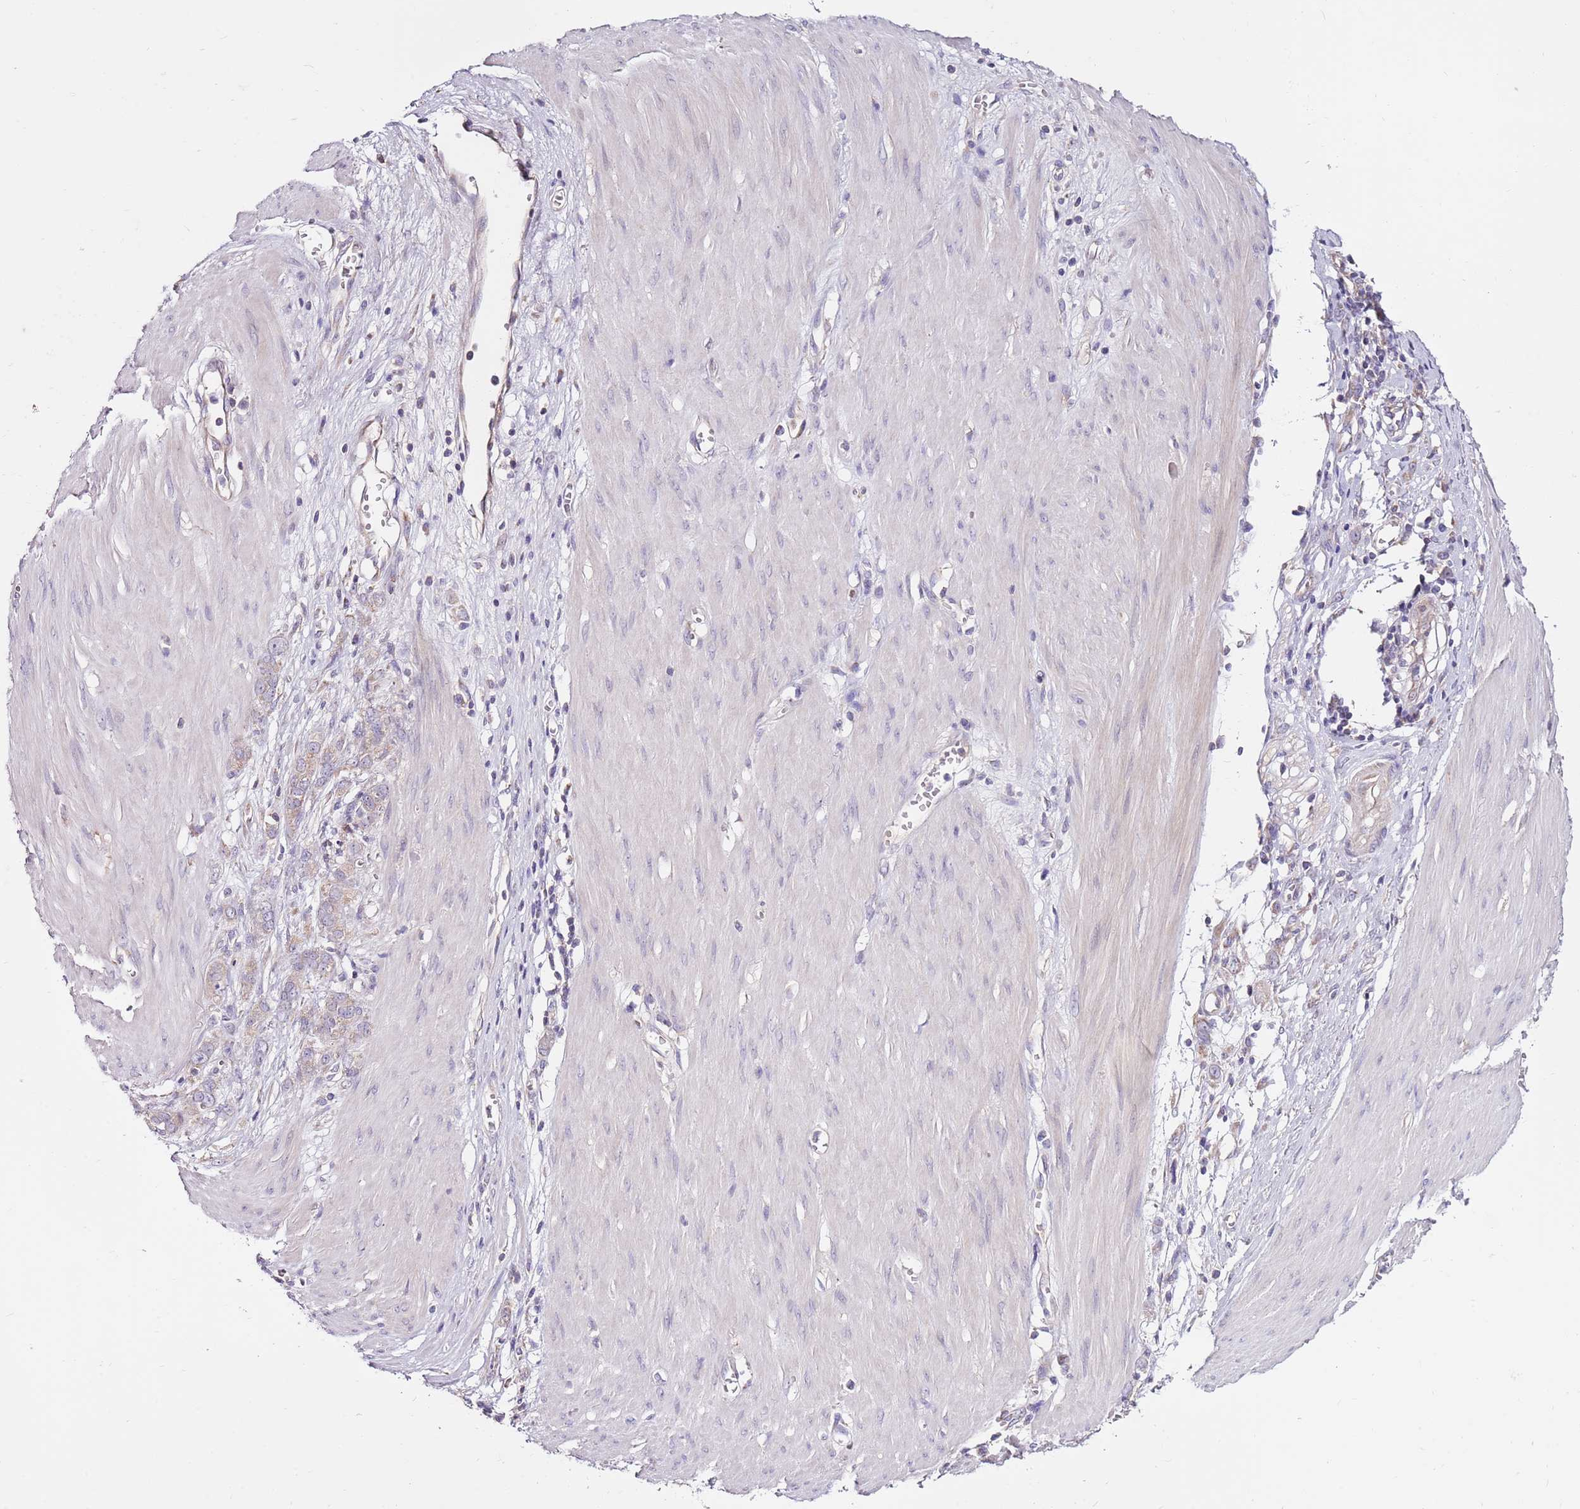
{"staining": {"intensity": "negative", "quantity": "none", "location": "none"}, "tissue": "stomach cancer", "cell_type": "Tumor cells", "image_type": "cancer", "snomed": [{"axis": "morphology", "description": "Adenocarcinoma, NOS"}, {"axis": "topography", "description": "Stomach"}], "caption": "Stomach cancer (adenocarcinoma) stained for a protein using immunohistochemistry displays no staining tumor cells.", "gene": "SMG1", "patient": {"sex": "female", "age": 76}}